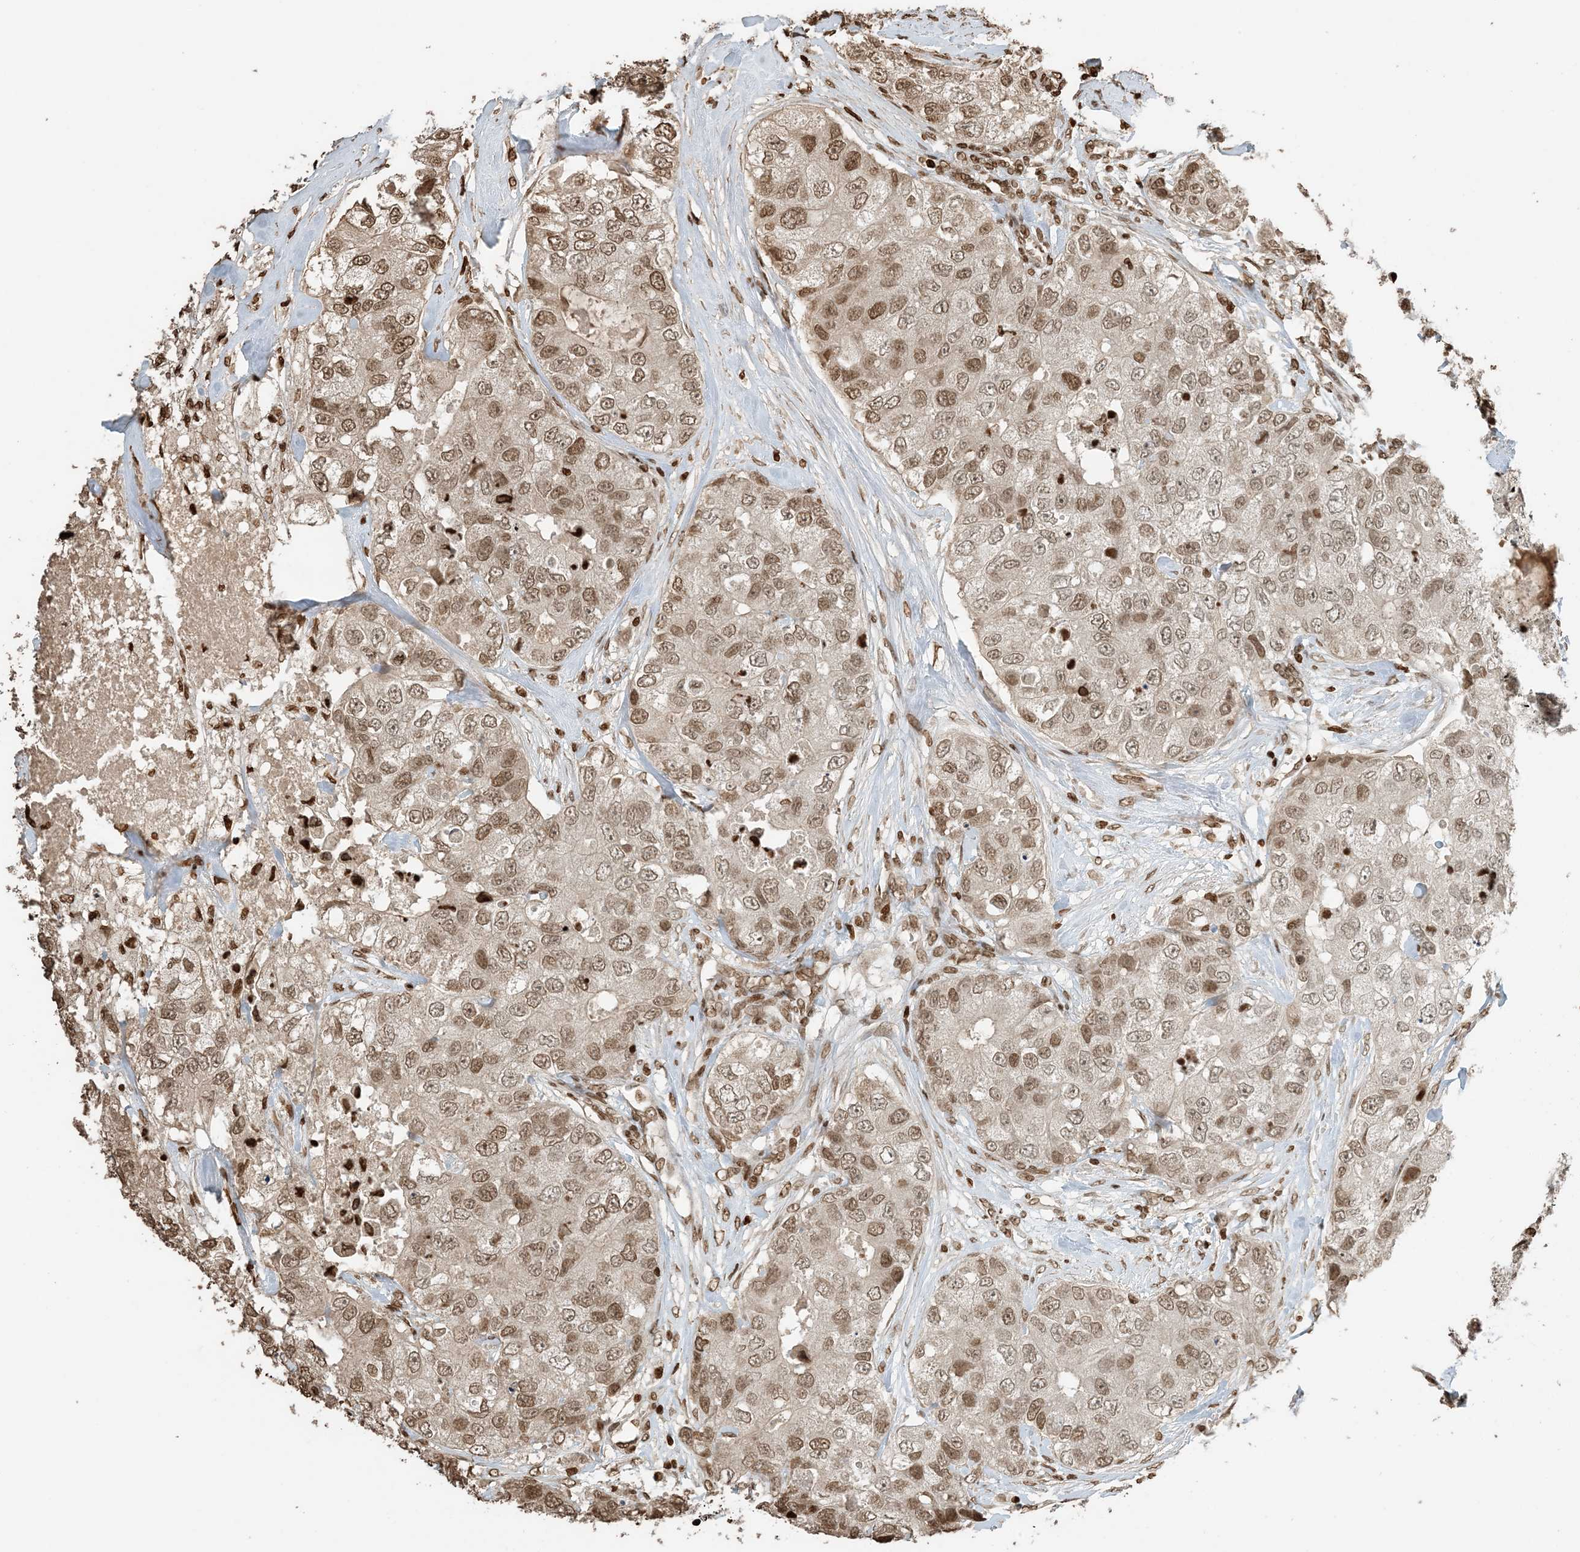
{"staining": {"intensity": "moderate", "quantity": ">75%", "location": "nuclear"}, "tissue": "breast cancer", "cell_type": "Tumor cells", "image_type": "cancer", "snomed": [{"axis": "morphology", "description": "Duct carcinoma"}, {"axis": "topography", "description": "Breast"}], "caption": "Tumor cells demonstrate medium levels of moderate nuclear staining in approximately >75% of cells in breast infiltrating ductal carcinoma. The protein of interest is stained brown, and the nuclei are stained in blue (DAB (3,3'-diaminobenzidine) IHC with brightfield microscopy, high magnification).", "gene": "H3-3B", "patient": {"sex": "female", "age": 62}}